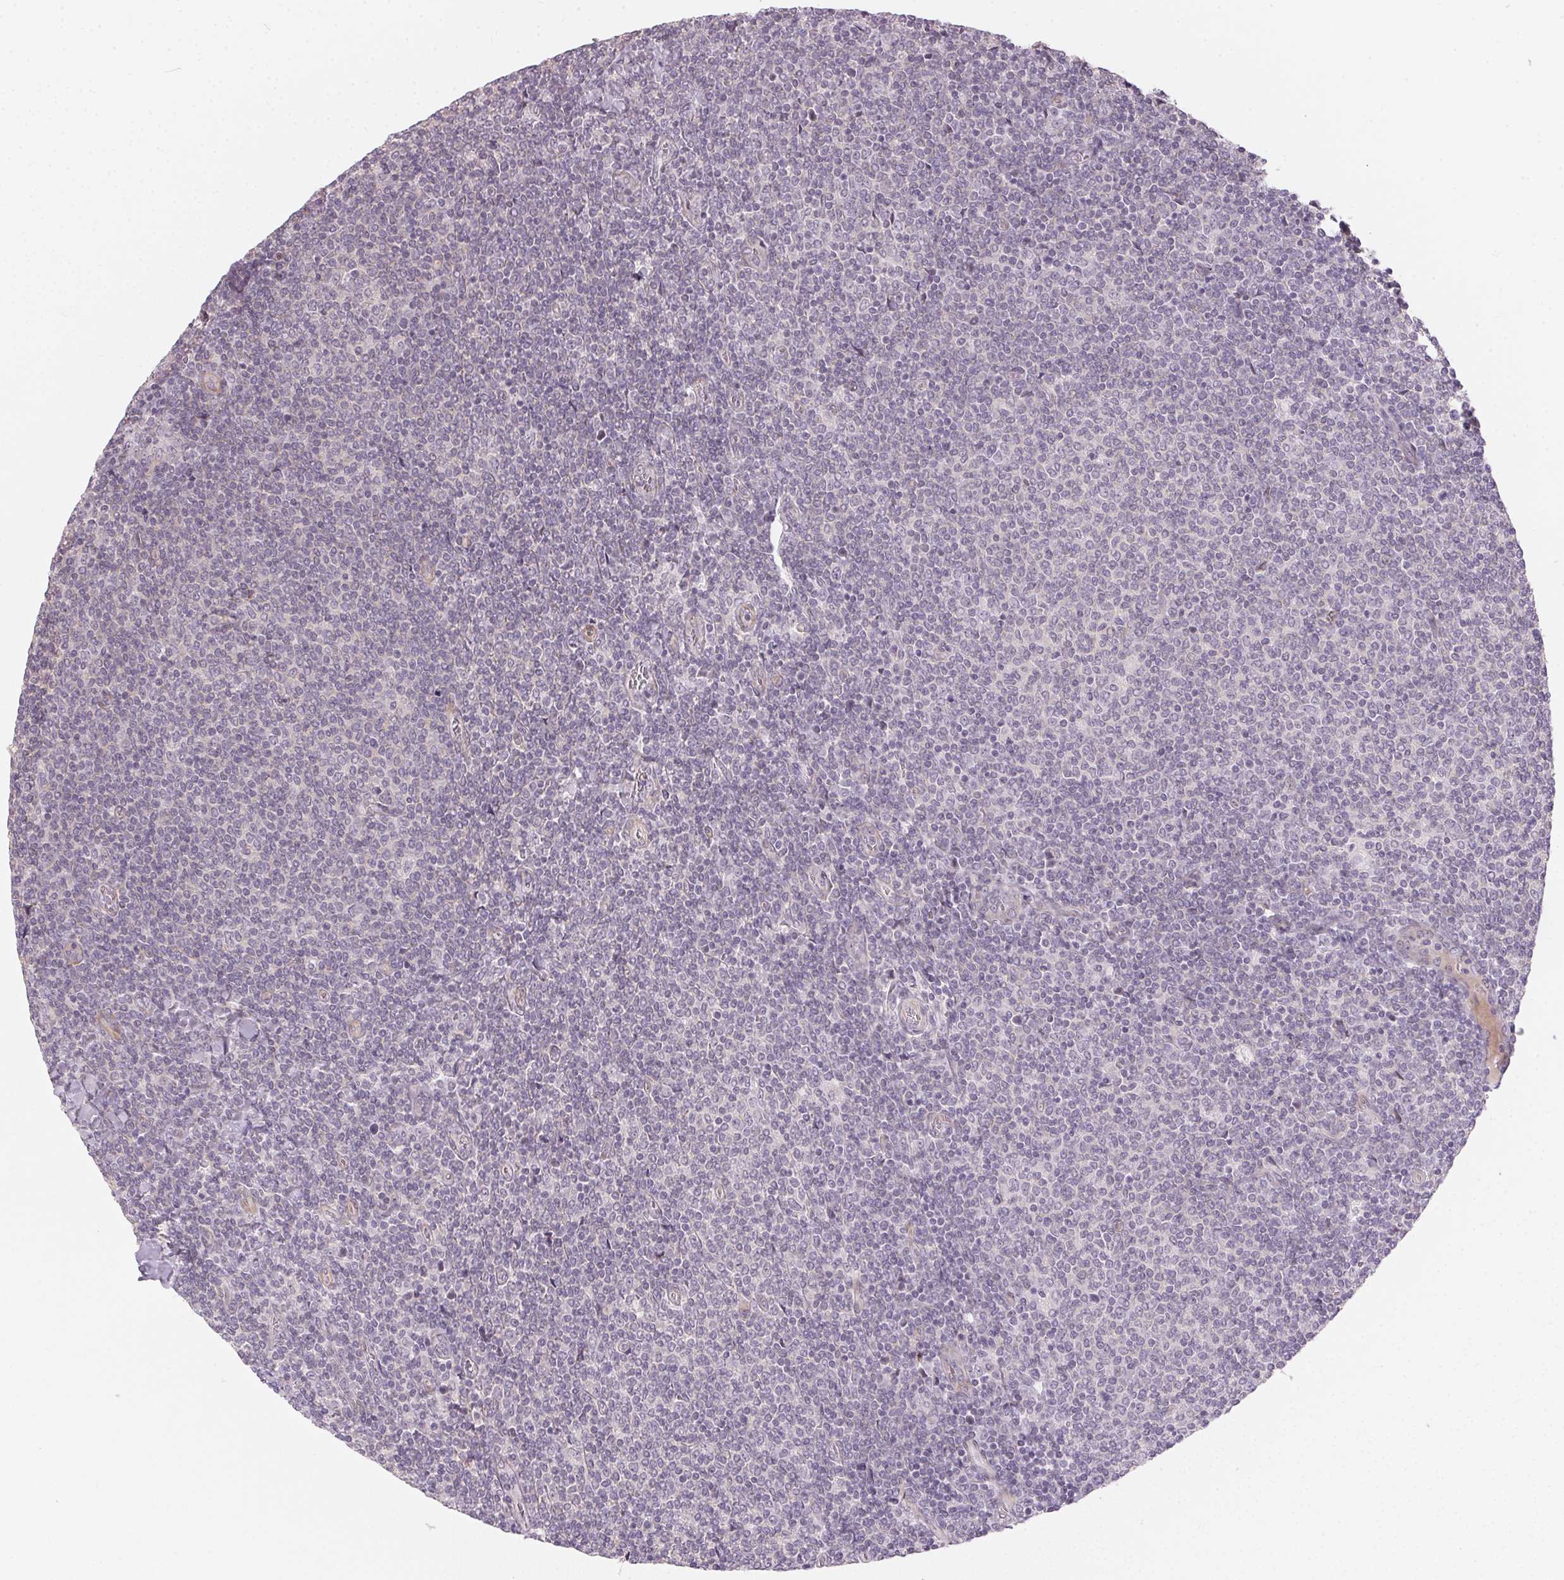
{"staining": {"intensity": "negative", "quantity": "none", "location": "none"}, "tissue": "lymphoma", "cell_type": "Tumor cells", "image_type": "cancer", "snomed": [{"axis": "morphology", "description": "Malignant lymphoma, non-Hodgkin's type, Low grade"}, {"axis": "topography", "description": "Lymph node"}], "caption": "Photomicrograph shows no protein expression in tumor cells of lymphoma tissue.", "gene": "GDAP1L1", "patient": {"sex": "male", "age": 52}}